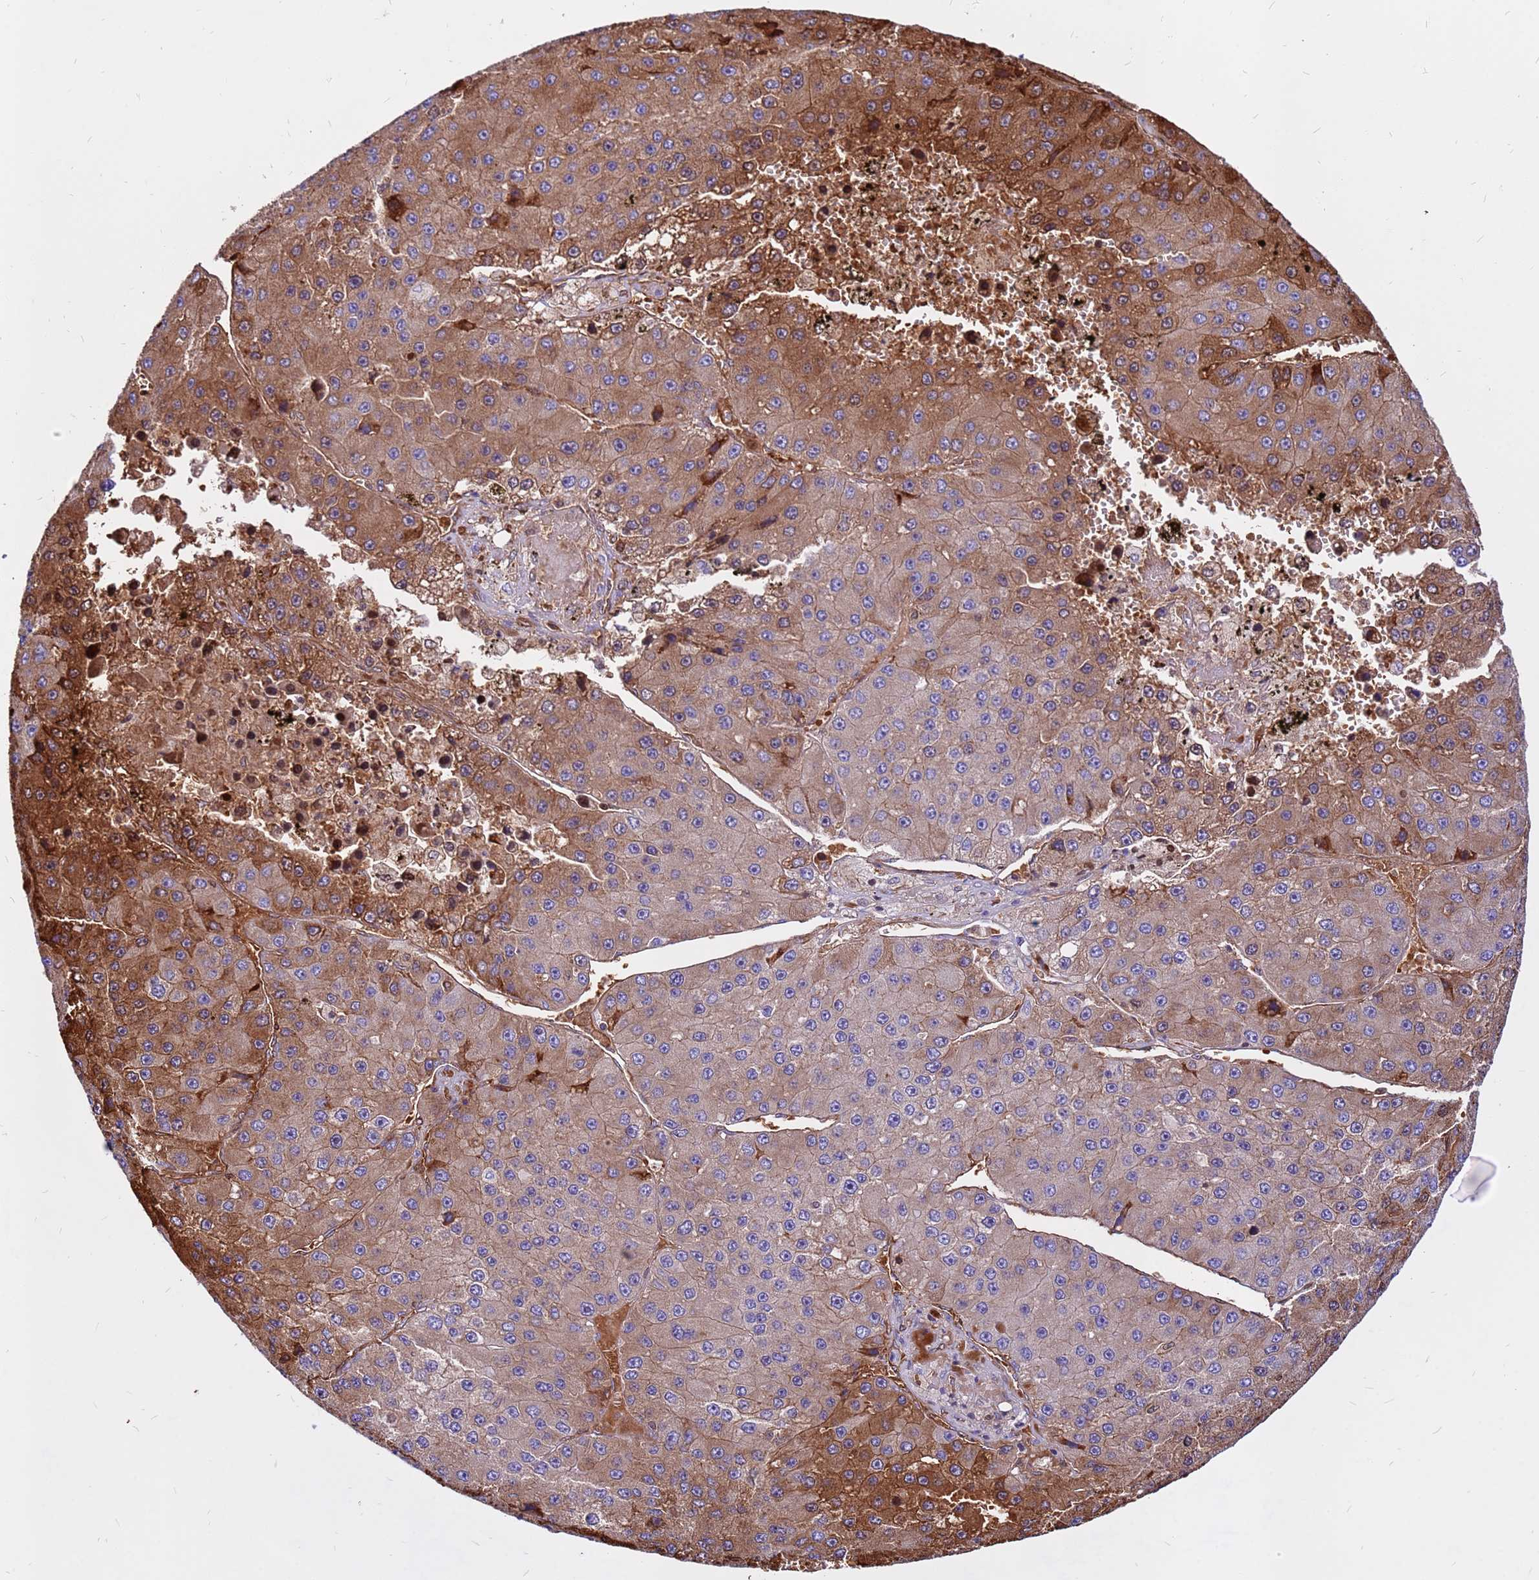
{"staining": {"intensity": "strong", "quantity": "<25%", "location": "cytoplasmic/membranous"}, "tissue": "liver cancer", "cell_type": "Tumor cells", "image_type": "cancer", "snomed": [{"axis": "morphology", "description": "Carcinoma, Hepatocellular, NOS"}, {"axis": "topography", "description": "Liver"}], "caption": "A brown stain labels strong cytoplasmic/membranous positivity of a protein in human liver cancer (hepatocellular carcinoma) tumor cells. (Stains: DAB in brown, nuclei in blue, Microscopy: brightfield microscopy at high magnification).", "gene": "ZNF669", "patient": {"sex": "female", "age": 73}}